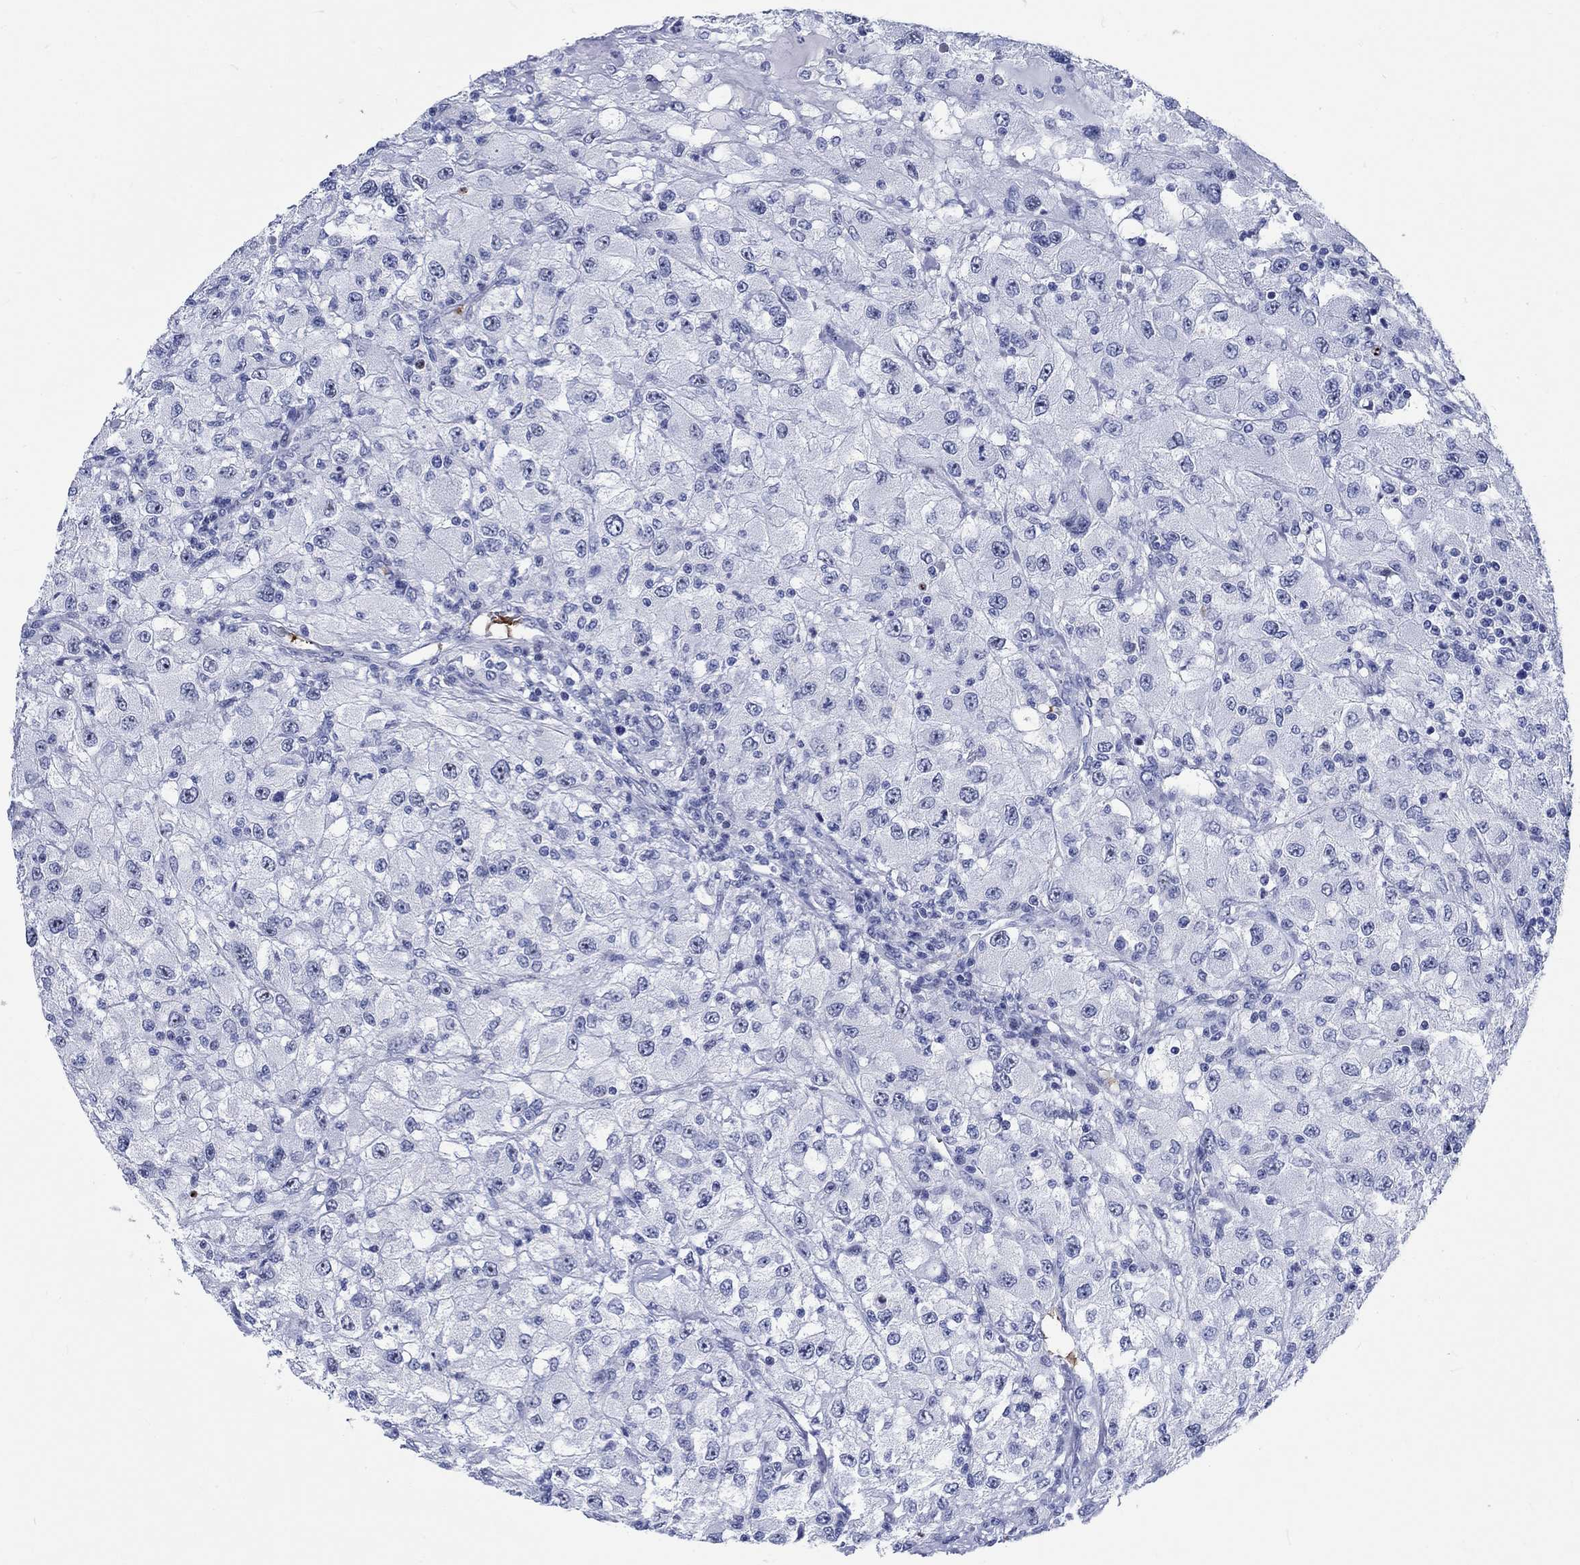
{"staining": {"intensity": "negative", "quantity": "none", "location": "none"}, "tissue": "renal cancer", "cell_type": "Tumor cells", "image_type": "cancer", "snomed": [{"axis": "morphology", "description": "Adenocarcinoma, NOS"}, {"axis": "topography", "description": "Kidney"}], "caption": "This is an immunohistochemistry (IHC) image of adenocarcinoma (renal). There is no positivity in tumor cells.", "gene": "ZNF446", "patient": {"sex": "female", "age": 67}}